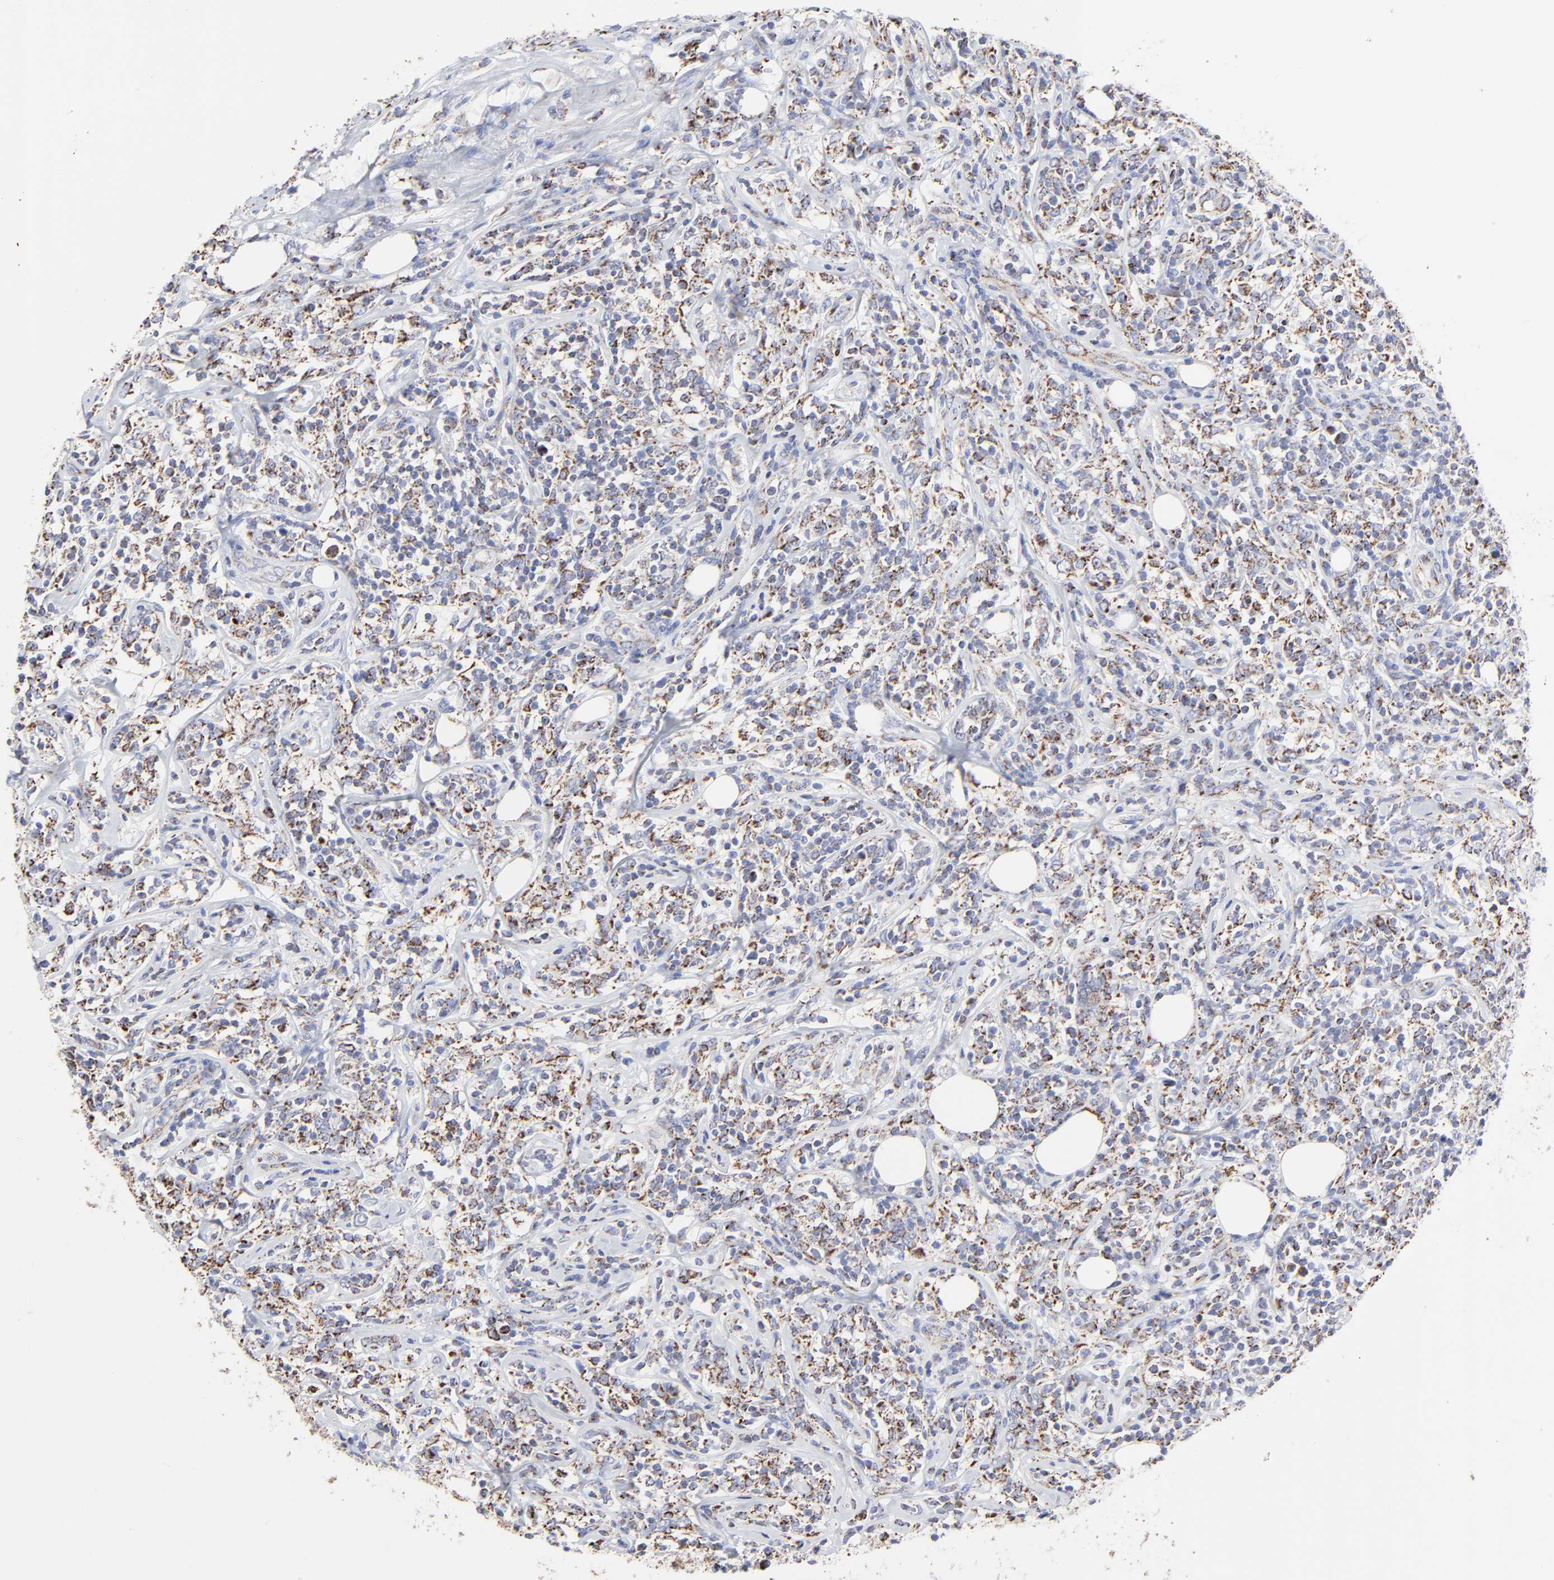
{"staining": {"intensity": "moderate", "quantity": "25%-75%", "location": "cytoplasmic/membranous"}, "tissue": "lymphoma", "cell_type": "Tumor cells", "image_type": "cancer", "snomed": [{"axis": "morphology", "description": "Malignant lymphoma, non-Hodgkin's type, High grade"}, {"axis": "topography", "description": "Lymph node"}], "caption": "Immunohistochemical staining of human lymphoma shows medium levels of moderate cytoplasmic/membranous protein expression in approximately 25%-75% of tumor cells.", "gene": "PINK1", "patient": {"sex": "female", "age": 84}}